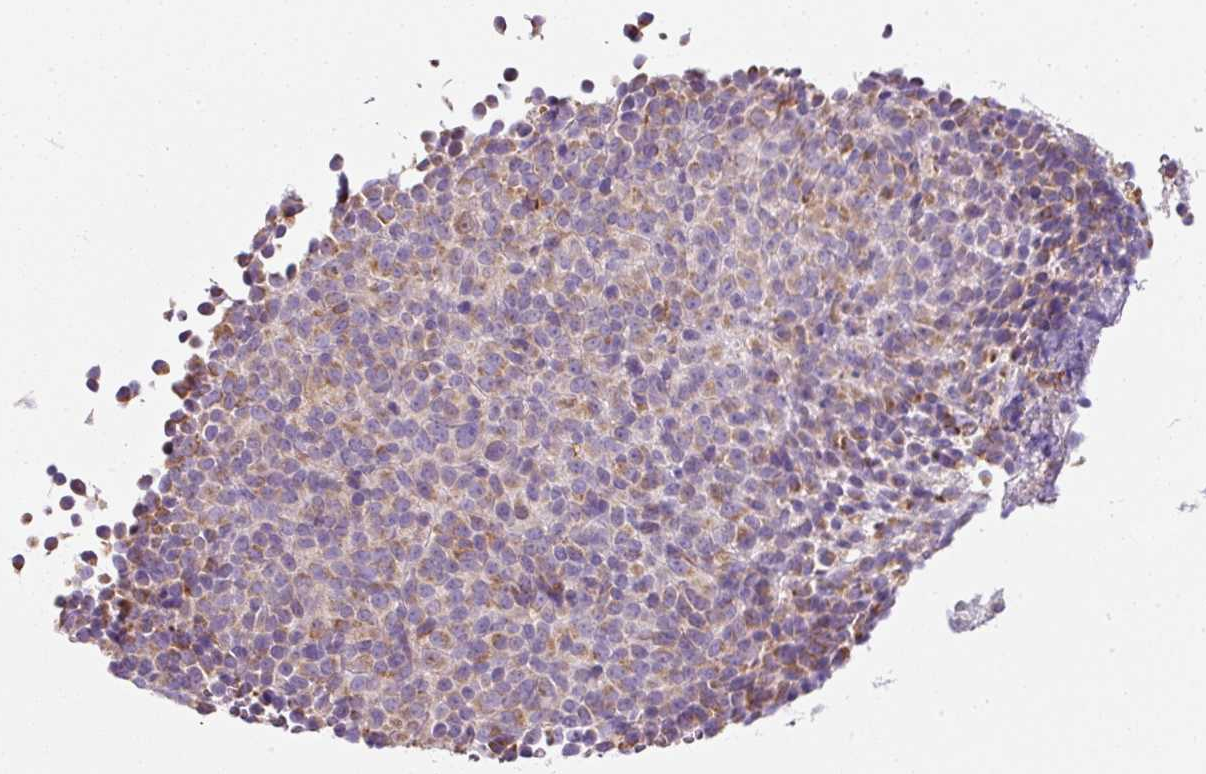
{"staining": {"intensity": "moderate", "quantity": ">75%", "location": "cytoplasmic/membranous"}, "tissue": "melanoma", "cell_type": "Tumor cells", "image_type": "cancer", "snomed": [{"axis": "morphology", "description": "Malignant melanoma, Metastatic site"}, {"axis": "topography", "description": "Brain"}], "caption": "A micrograph of melanoma stained for a protein demonstrates moderate cytoplasmic/membranous brown staining in tumor cells. (DAB (3,3'-diaminobenzidine) IHC with brightfield microscopy, high magnification).", "gene": "NDUFA1", "patient": {"sex": "female", "age": 56}}